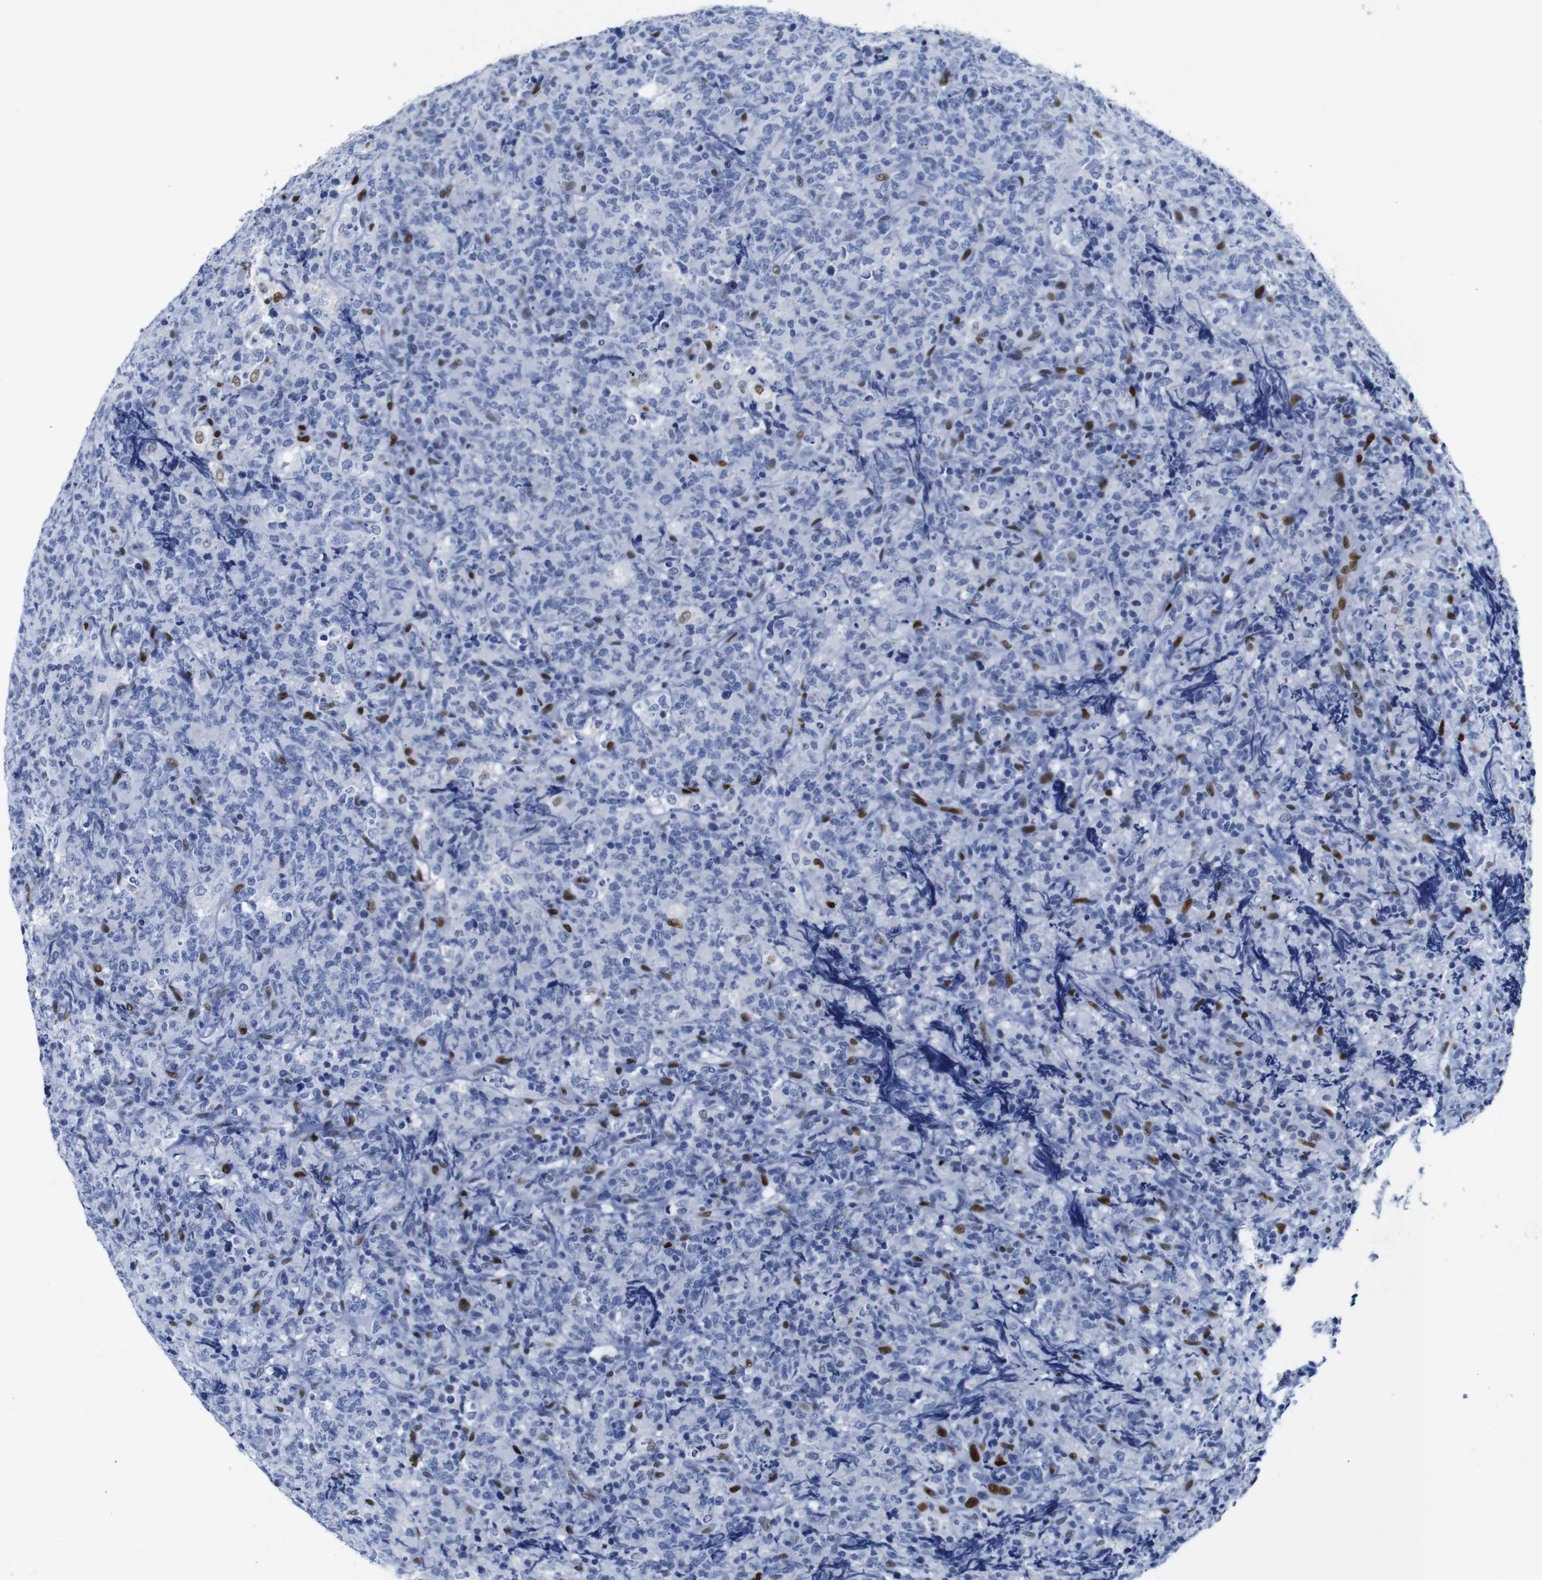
{"staining": {"intensity": "negative", "quantity": "none", "location": "none"}, "tissue": "lymphoma", "cell_type": "Tumor cells", "image_type": "cancer", "snomed": [{"axis": "morphology", "description": "Malignant lymphoma, non-Hodgkin's type, High grade"}, {"axis": "topography", "description": "Tonsil"}], "caption": "The histopathology image shows no staining of tumor cells in lymphoma.", "gene": "FOSL2", "patient": {"sex": "female", "age": 36}}